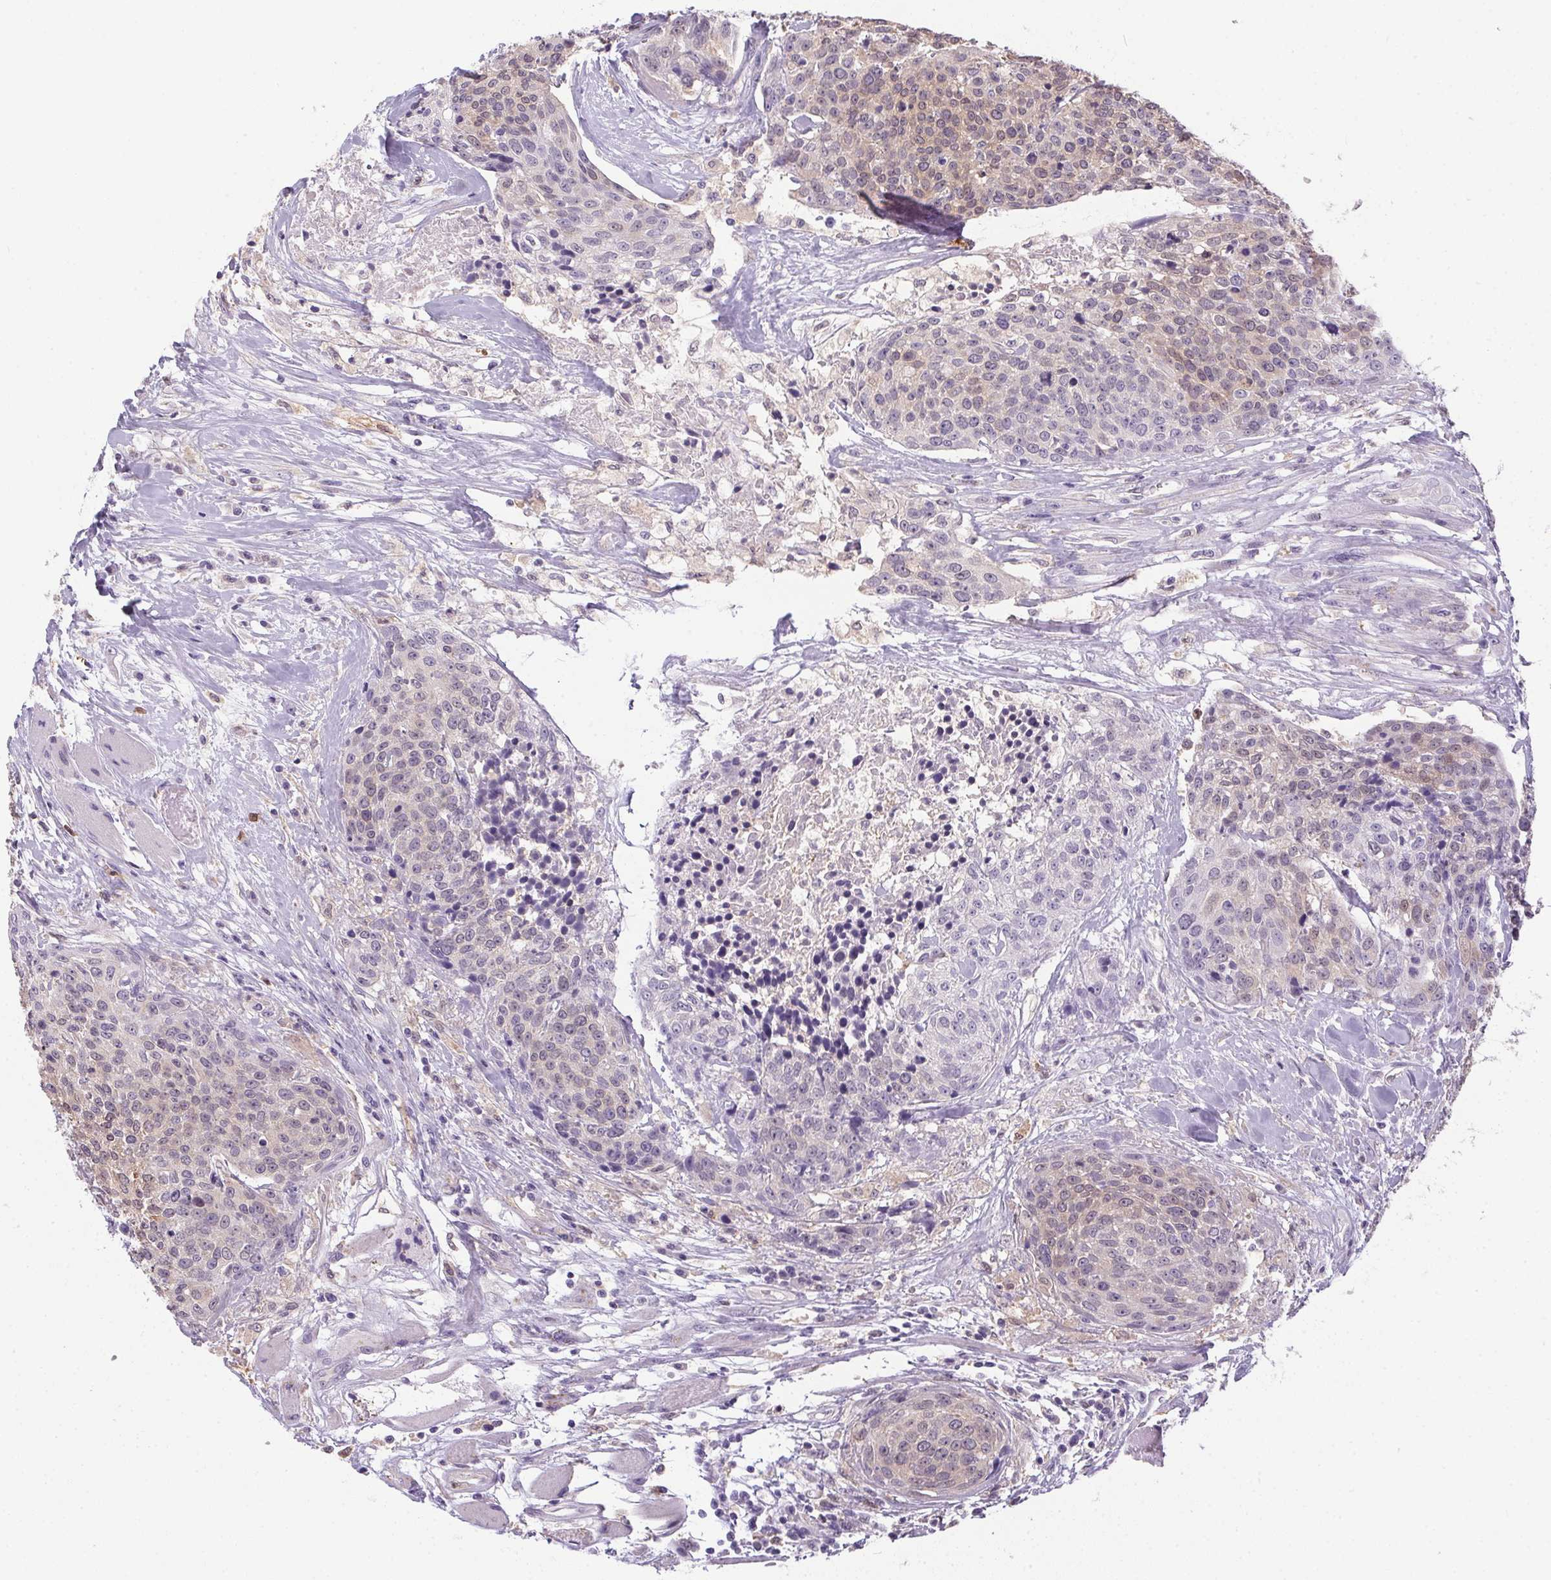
{"staining": {"intensity": "negative", "quantity": "none", "location": "none"}, "tissue": "head and neck cancer", "cell_type": "Tumor cells", "image_type": "cancer", "snomed": [{"axis": "morphology", "description": "Squamous cell carcinoma, NOS"}, {"axis": "topography", "description": "Oral tissue"}, {"axis": "topography", "description": "Head-Neck"}], "caption": "Photomicrograph shows no significant protein positivity in tumor cells of squamous cell carcinoma (head and neck).", "gene": "DNAJC5G", "patient": {"sex": "male", "age": 64}}